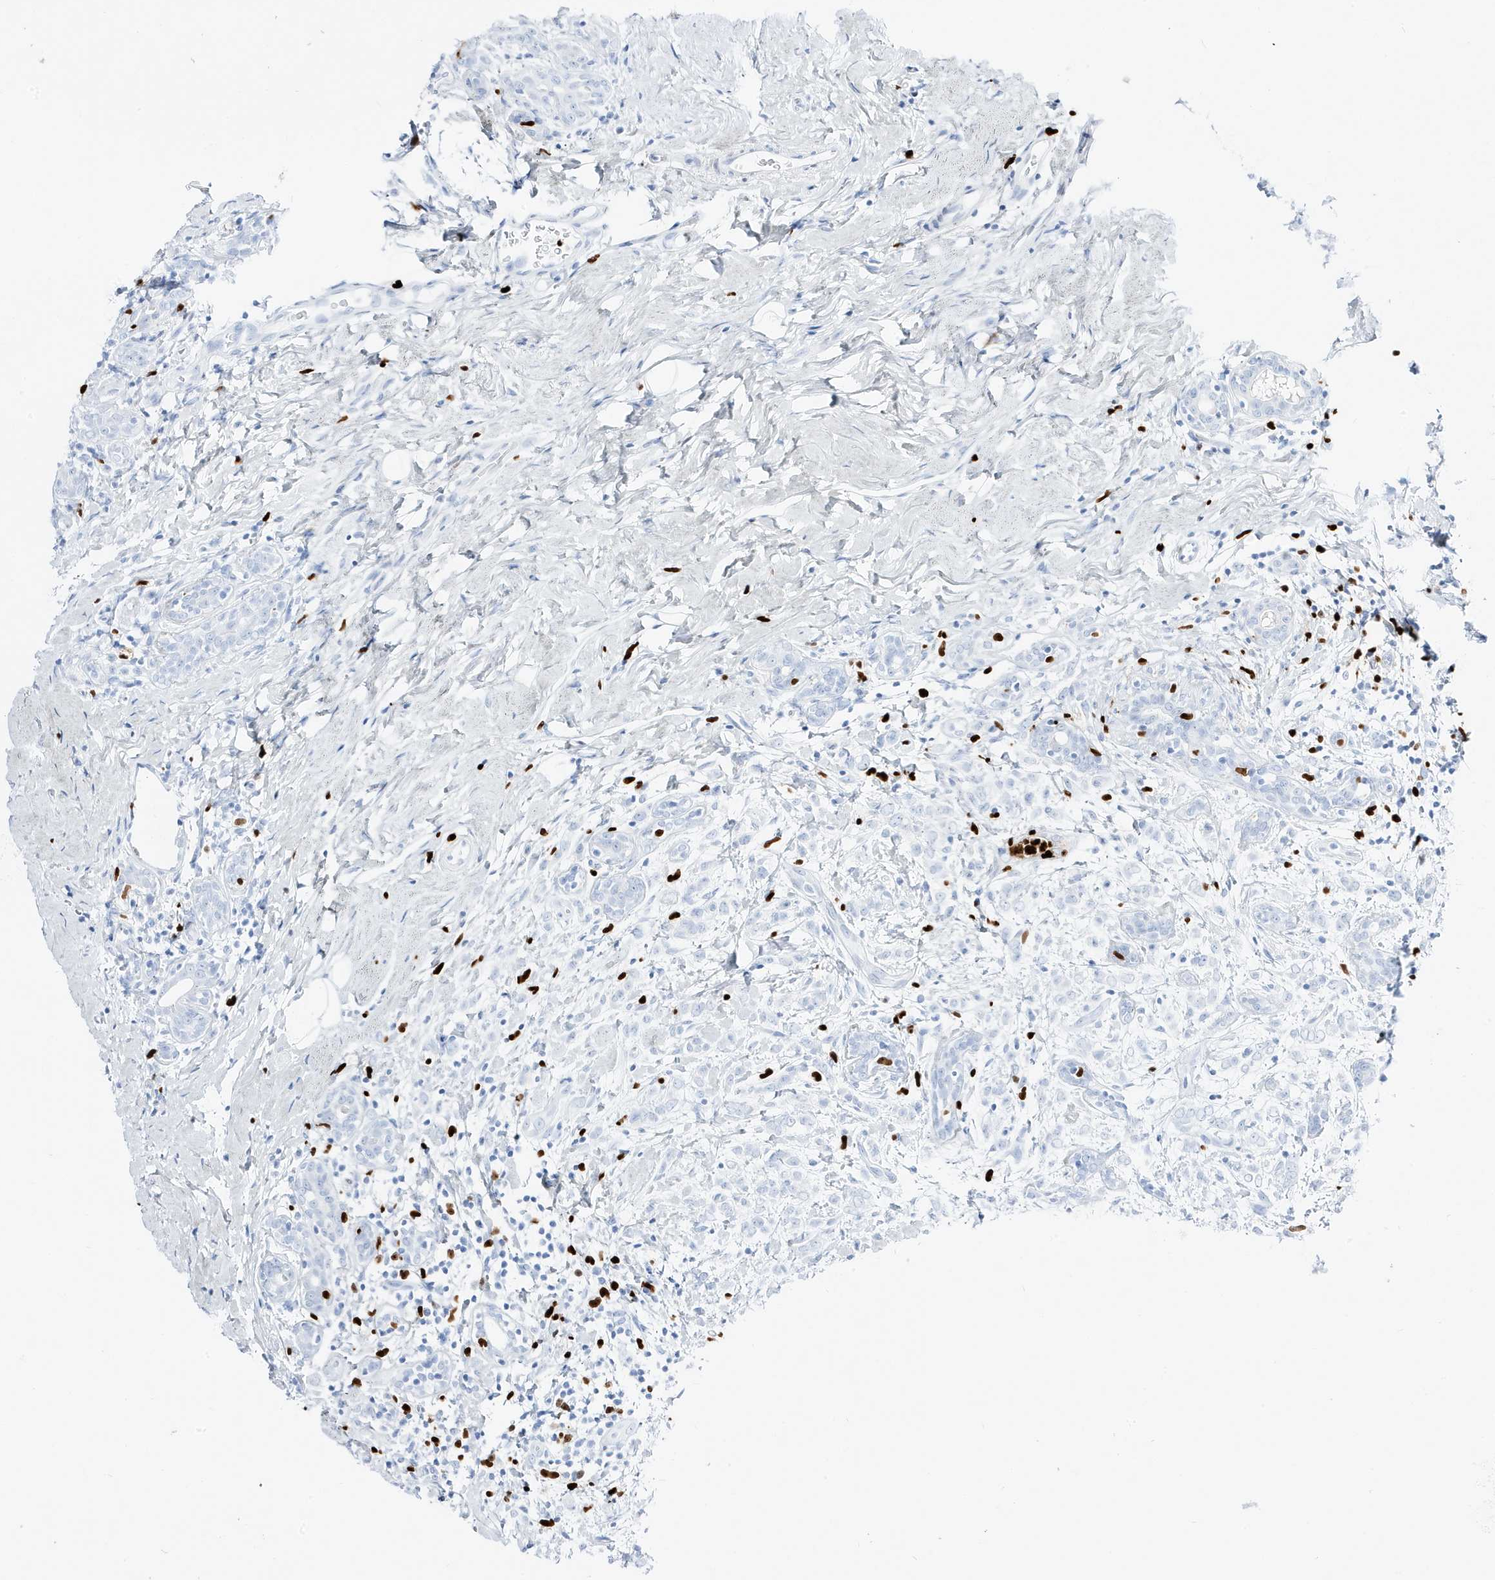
{"staining": {"intensity": "negative", "quantity": "none", "location": "none"}, "tissue": "breast cancer", "cell_type": "Tumor cells", "image_type": "cancer", "snomed": [{"axis": "morphology", "description": "Normal tissue, NOS"}, {"axis": "morphology", "description": "Lobular carcinoma"}, {"axis": "topography", "description": "Breast"}], "caption": "The micrograph exhibits no staining of tumor cells in breast cancer (lobular carcinoma). (Stains: DAB (3,3'-diaminobenzidine) immunohistochemistry with hematoxylin counter stain, Microscopy: brightfield microscopy at high magnification).", "gene": "MNDA", "patient": {"sex": "female", "age": 47}}